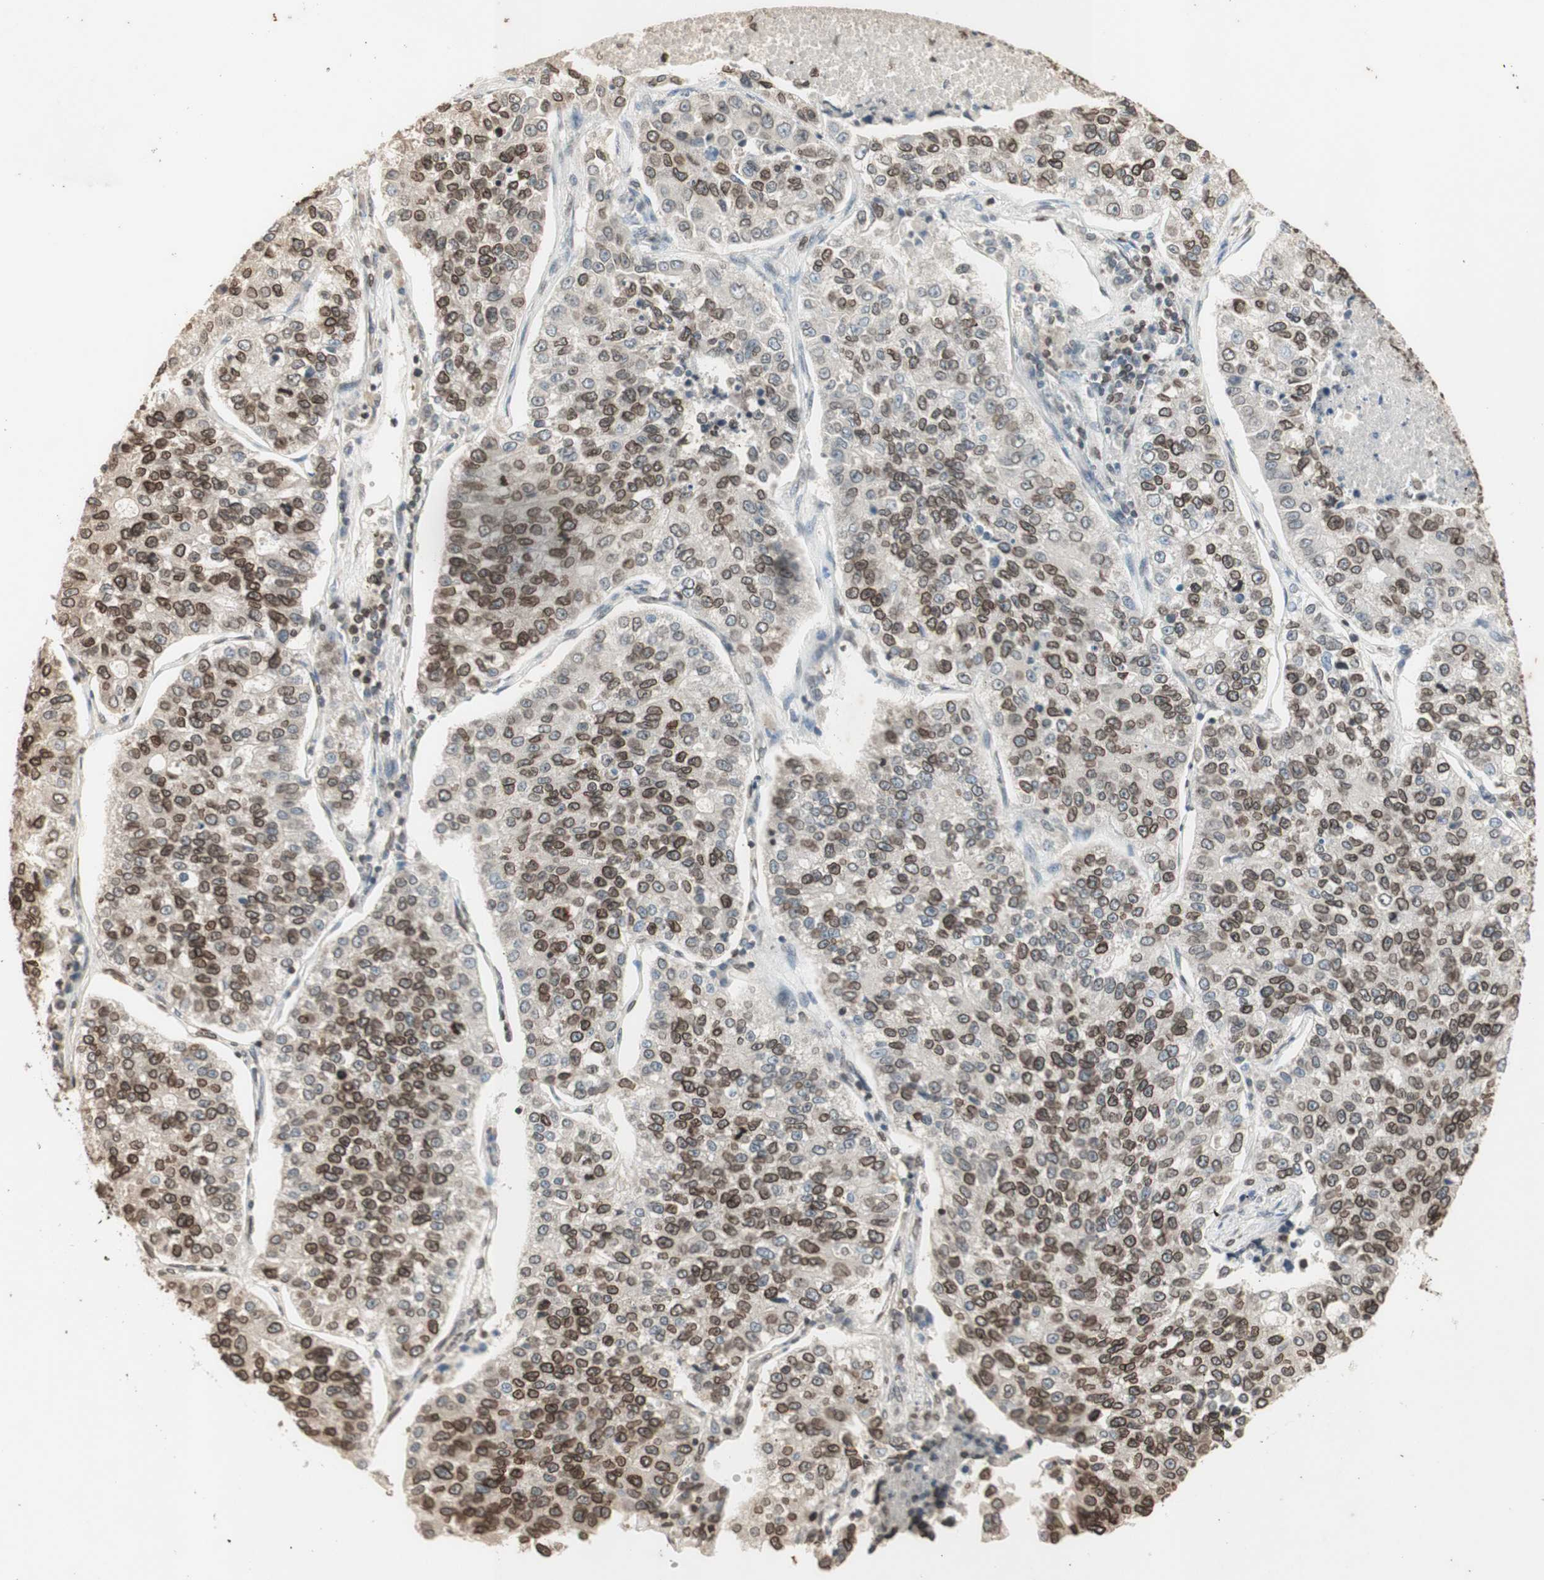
{"staining": {"intensity": "moderate", "quantity": ">75%", "location": "cytoplasmic/membranous,nuclear"}, "tissue": "lung cancer", "cell_type": "Tumor cells", "image_type": "cancer", "snomed": [{"axis": "morphology", "description": "Adenocarcinoma, NOS"}, {"axis": "topography", "description": "Lung"}], "caption": "Immunohistochemistry (IHC) image of neoplastic tissue: human lung adenocarcinoma stained using immunohistochemistry demonstrates medium levels of moderate protein expression localized specifically in the cytoplasmic/membranous and nuclear of tumor cells, appearing as a cytoplasmic/membranous and nuclear brown color.", "gene": "TMPO", "patient": {"sex": "male", "age": 49}}